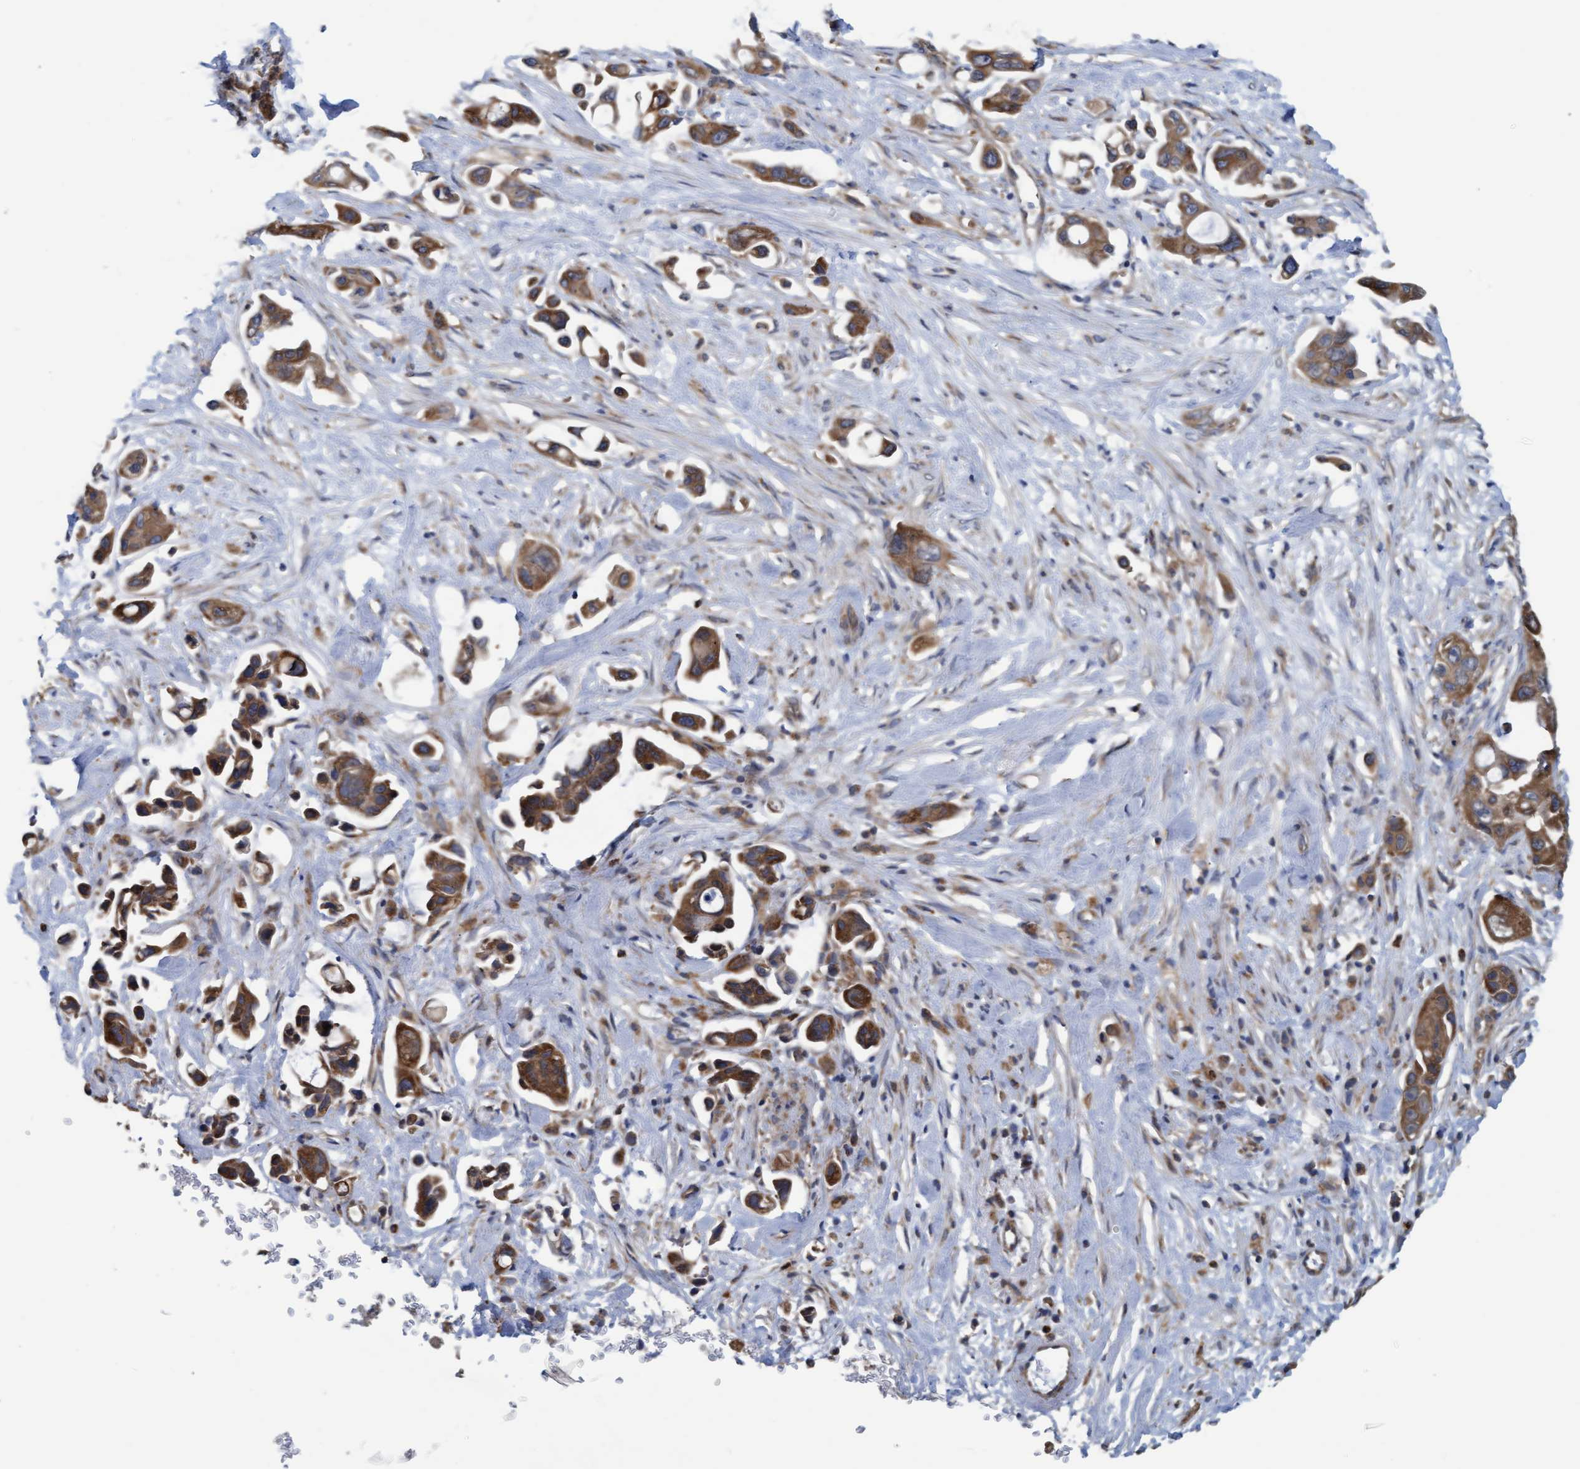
{"staining": {"intensity": "moderate", "quantity": ">75%", "location": "cytoplasmic/membranous"}, "tissue": "pancreatic cancer", "cell_type": "Tumor cells", "image_type": "cancer", "snomed": [{"axis": "morphology", "description": "Adenocarcinoma, NOS"}, {"axis": "topography", "description": "Pancreas"}], "caption": "There is medium levels of moderate cytoplasmic/membranous staining in tumor cells of pancreatic cancer, as demonstrated by immunohistochemical staining (brown color).", "gene": "LRSAM1", "patient": {"sex": "male", "age": 53}}